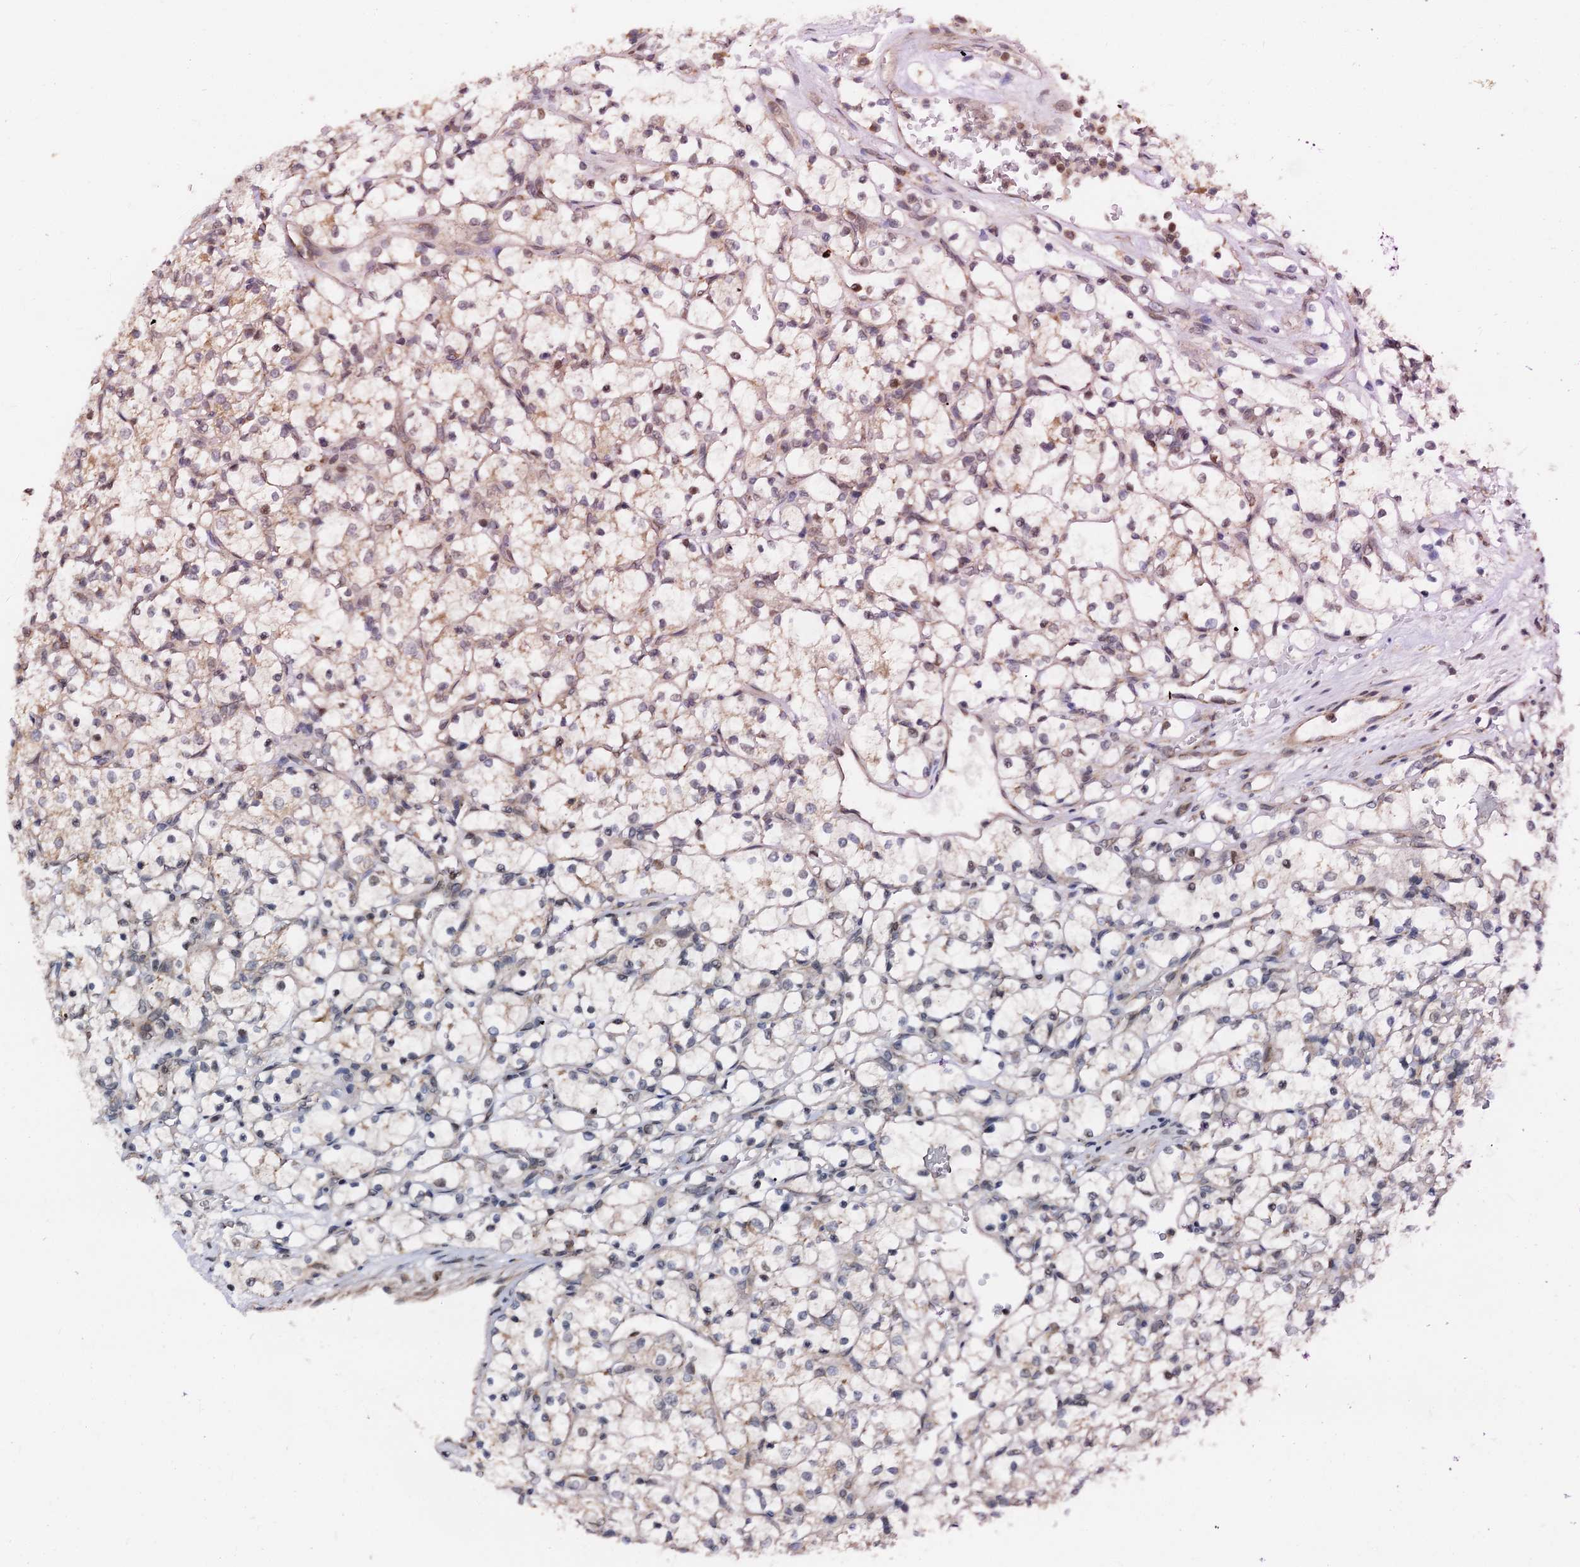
{"staining": {"intensity": "weak", "quantity": "25%-75%", "location": "cytoplasmic/membranous"}, "tissue": "renal cancer", "cell_type": "Tumor cells", "image_type": "cancer", "snomed": [{"axis": "morphology", "description": "Adenocarcinoma, NOS"}, {"axis": "topography", "description": "Kidney"}], "caption": "DAB immunohistochemical staining of adenocarcinoma (renal) demonstrates weak cytoplasmic/membranous protein positivity in about 25%-75% of tumor cells.", "gene": "MCMBP", "patient": {"sex": "female", "age": 69}}